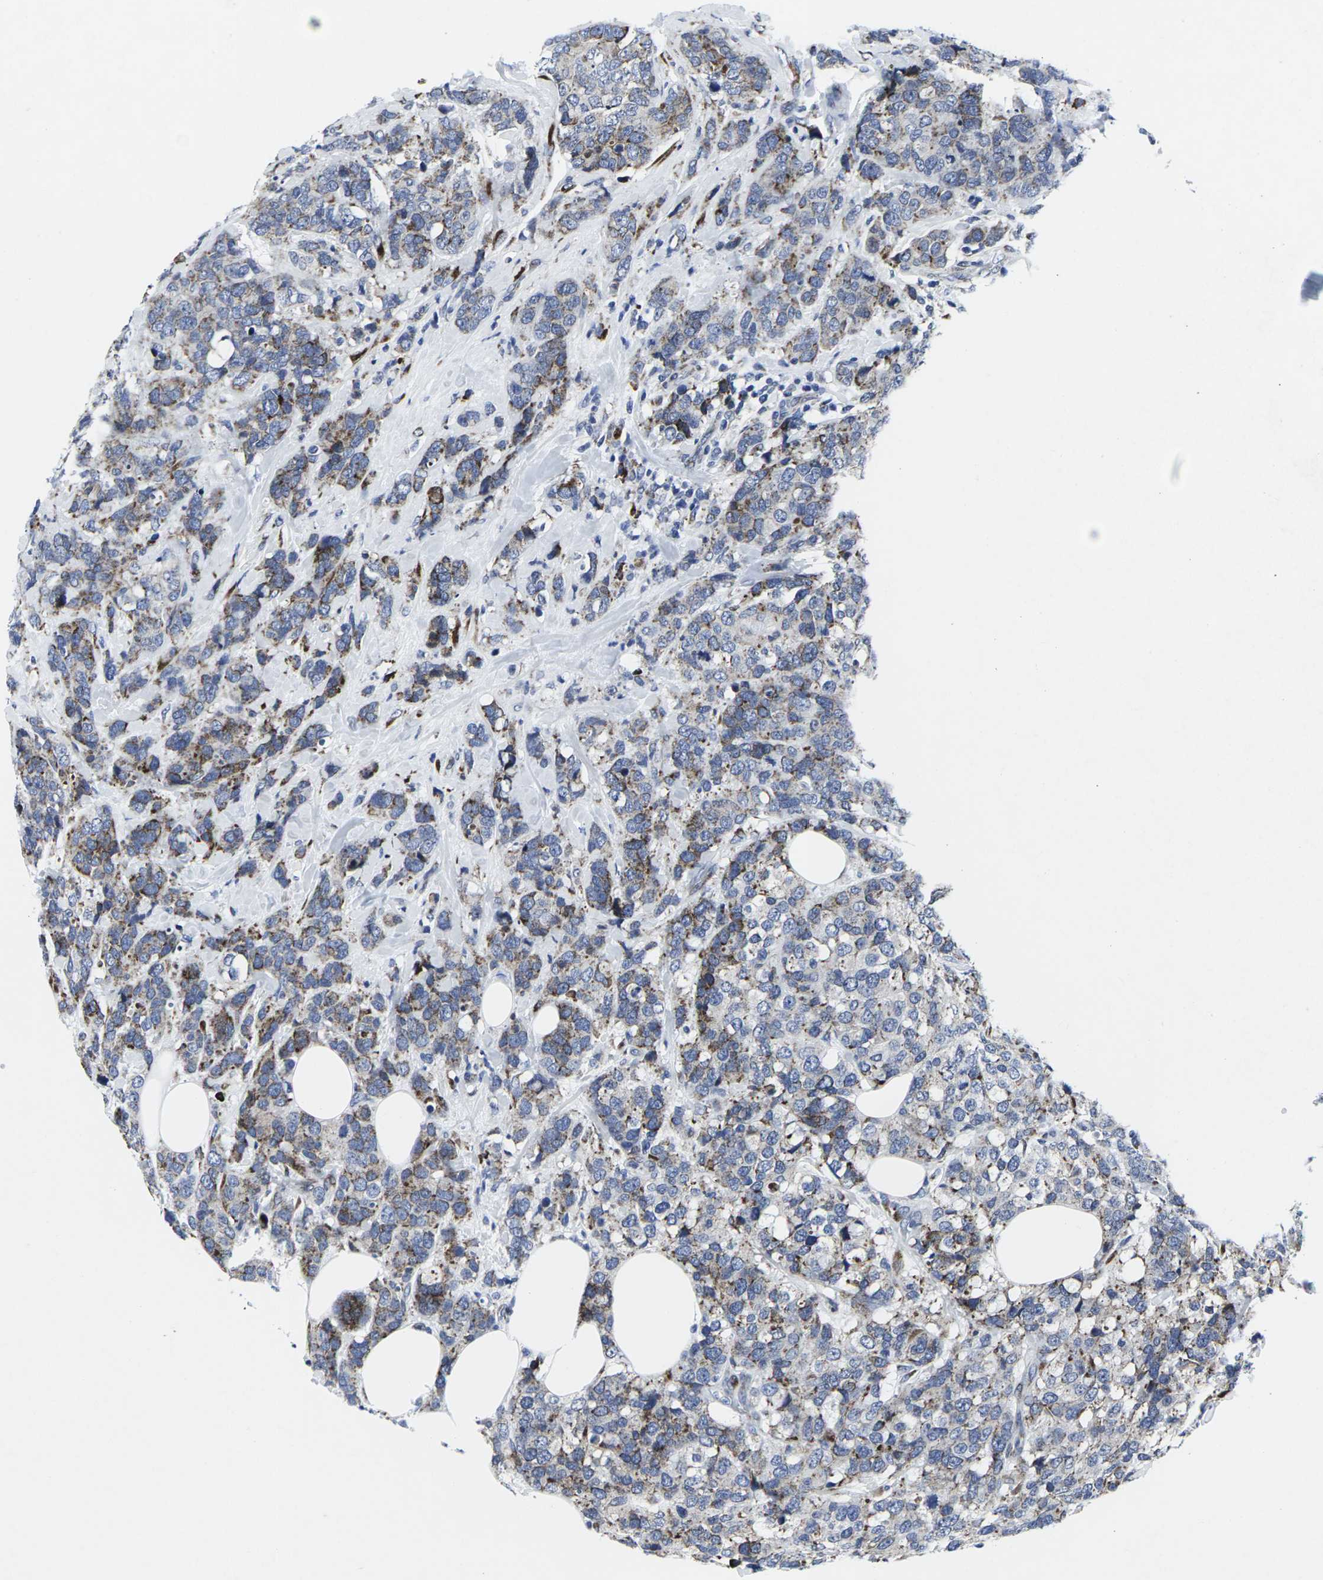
{"staining": {"intensity": "moderate", "quantity": ">75%", "location": "cytoplasmic/membranous"}, "tissue": "breast cancer", "cell_type": "Tumor cells", "image_type": "cancer", "snomed": [{"axis": "morphology", "description": "Lobular carcinoma"}, {"axis": "topography", "description": "Breast"}], "caption": "Human lobular carcinoma (breast) stained with a brown dye demonstrates moderate cytoplasmic/membranous positive expression in about >75% of tumor cells.", "gene": "RPN1", "patient": {"sex": "female", "age": 59}}